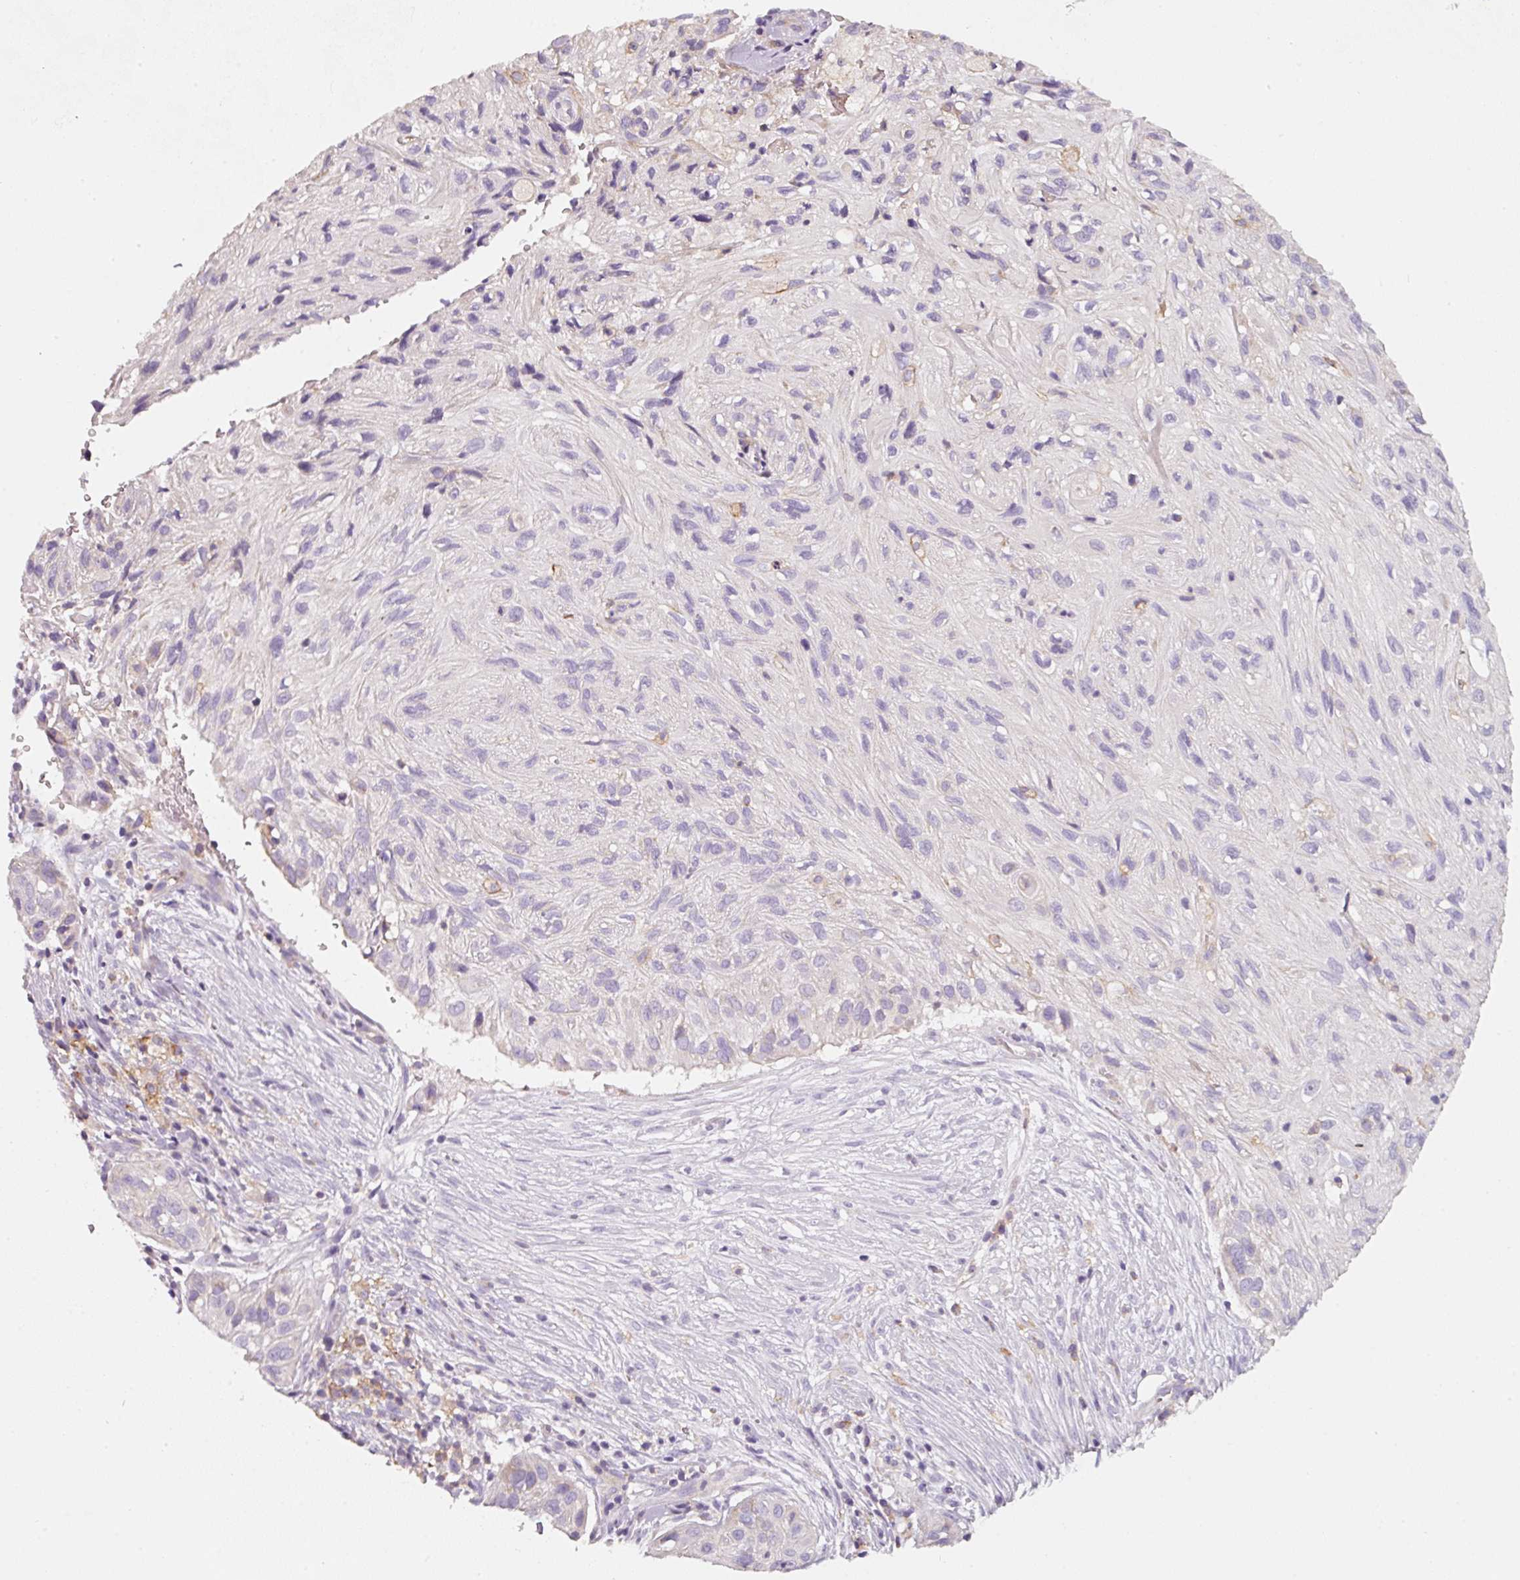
{"staining": {"intensity": "negative", "quantity": "none", "location": "none"}, "tissue": "skin cancer", "cell_type": "Tumor cells", "image_type": "cancer", "snomed": [{"axis": "morphology", "description": "Squamous cell carcinoma, NOS"}, {"axis": "topography", "description": "Skin"}], "caption": "There is no significant positivity in tumor cells of skin cancer (squamous cell carcinoma). (Stains: DAB immunohistochemistry (IHC) with hematoxylin counter stain, Microscopy: brightfield microscopy at high magnification).", "gene": "IQGAP2", "patient": {"sex": "male", "age": 82}}